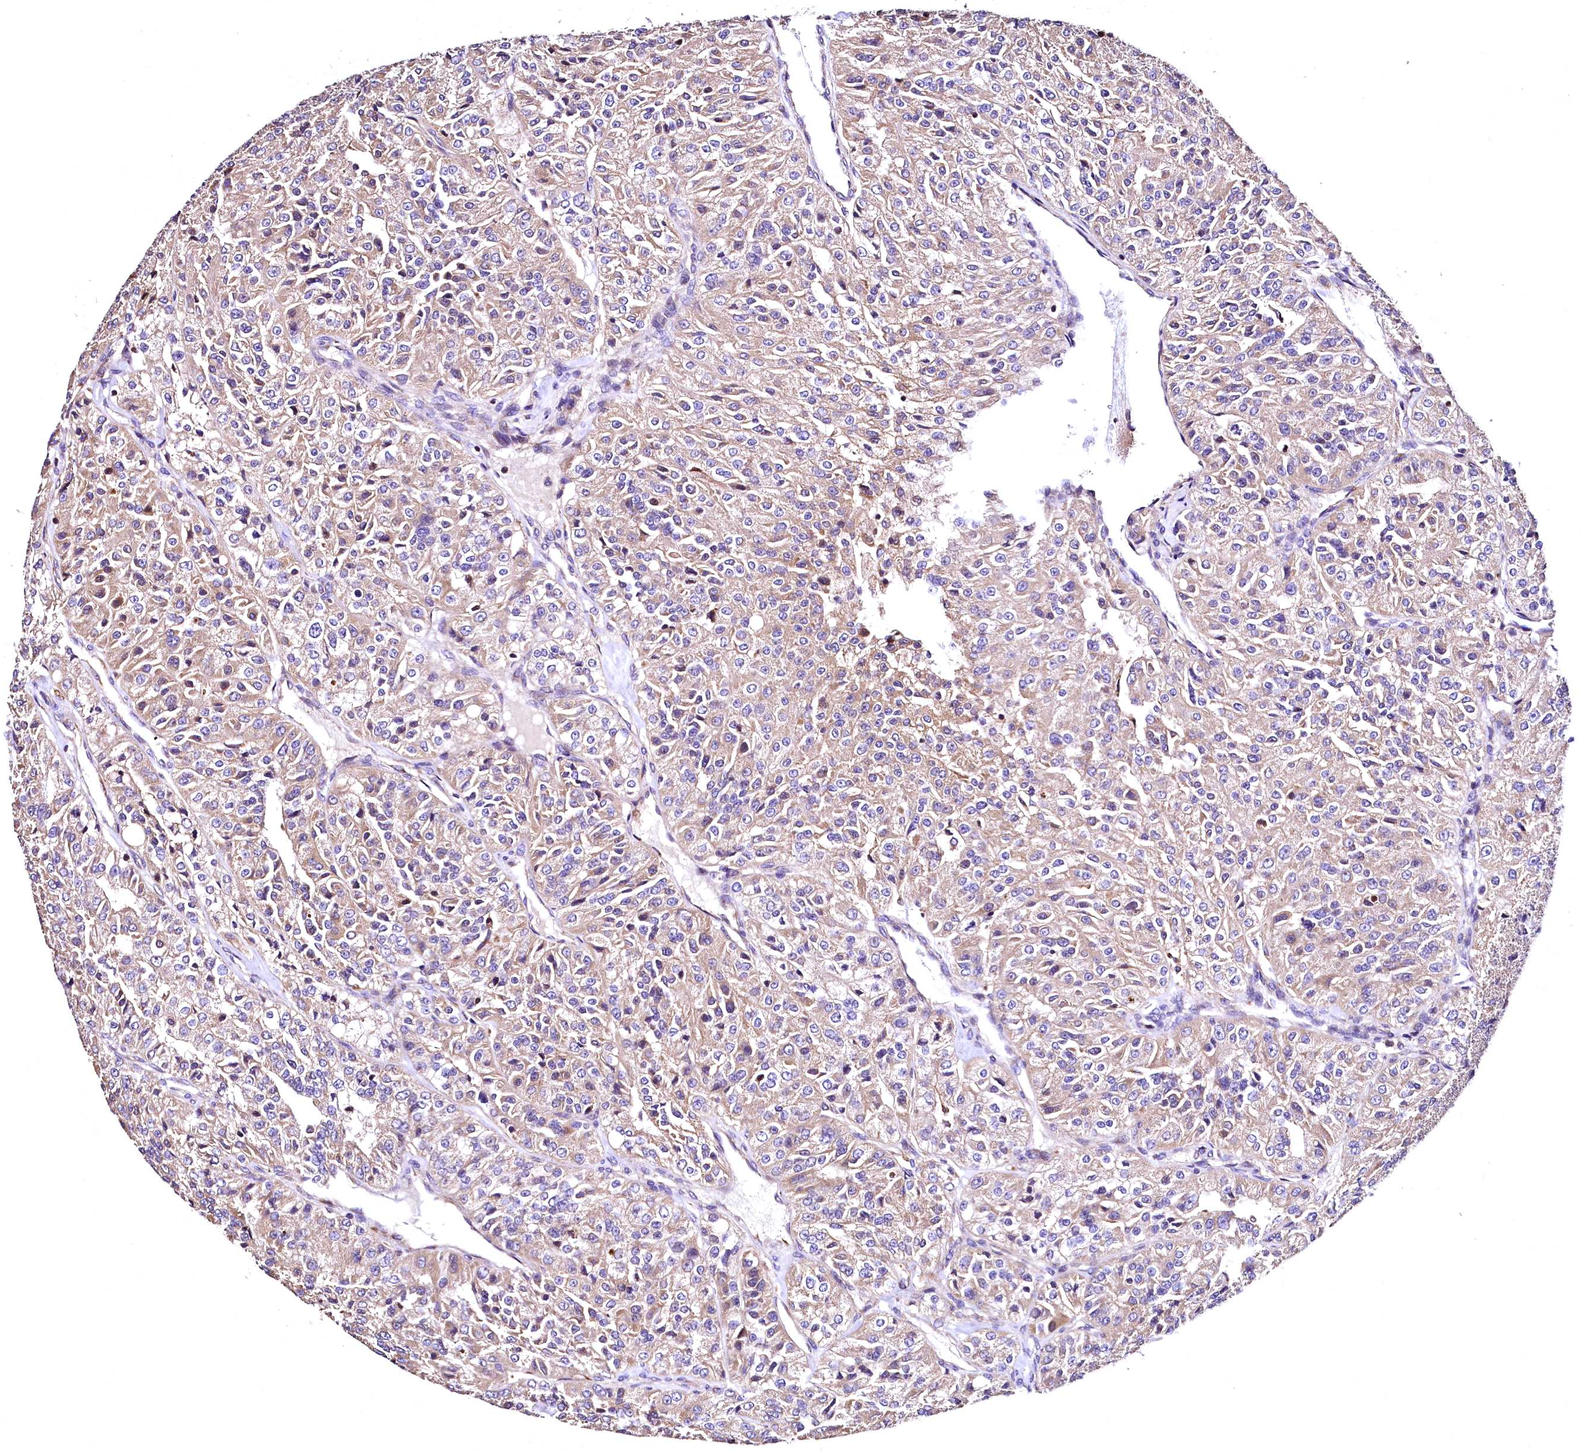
{"staining": {"intensity": "weak", "quantity": "25%-75%", "location": "cytoplasmic/membranous"}, "tissue": "renal cancer", "cell_type": "Tumor cells", "image_type": "cancer", "snomed": [{"axis": "morphology", "description": "Adenocarcinoma, NOS"}, {"axis": "topography", "description": "Kidney"}], "caption": "Immunohistochemistry (IHC) micrograph of neoplastic tissue: human adenocarcinoma (renal) stained using IHC shows low levels of weak protein expression localized specifically in the cytoplasmic/membranous of tumor cells, appearing as a cytoplasmic/membranous brown color.", "gene": "LRSAM1", "patient": {"sex": "female", "age": 63}}